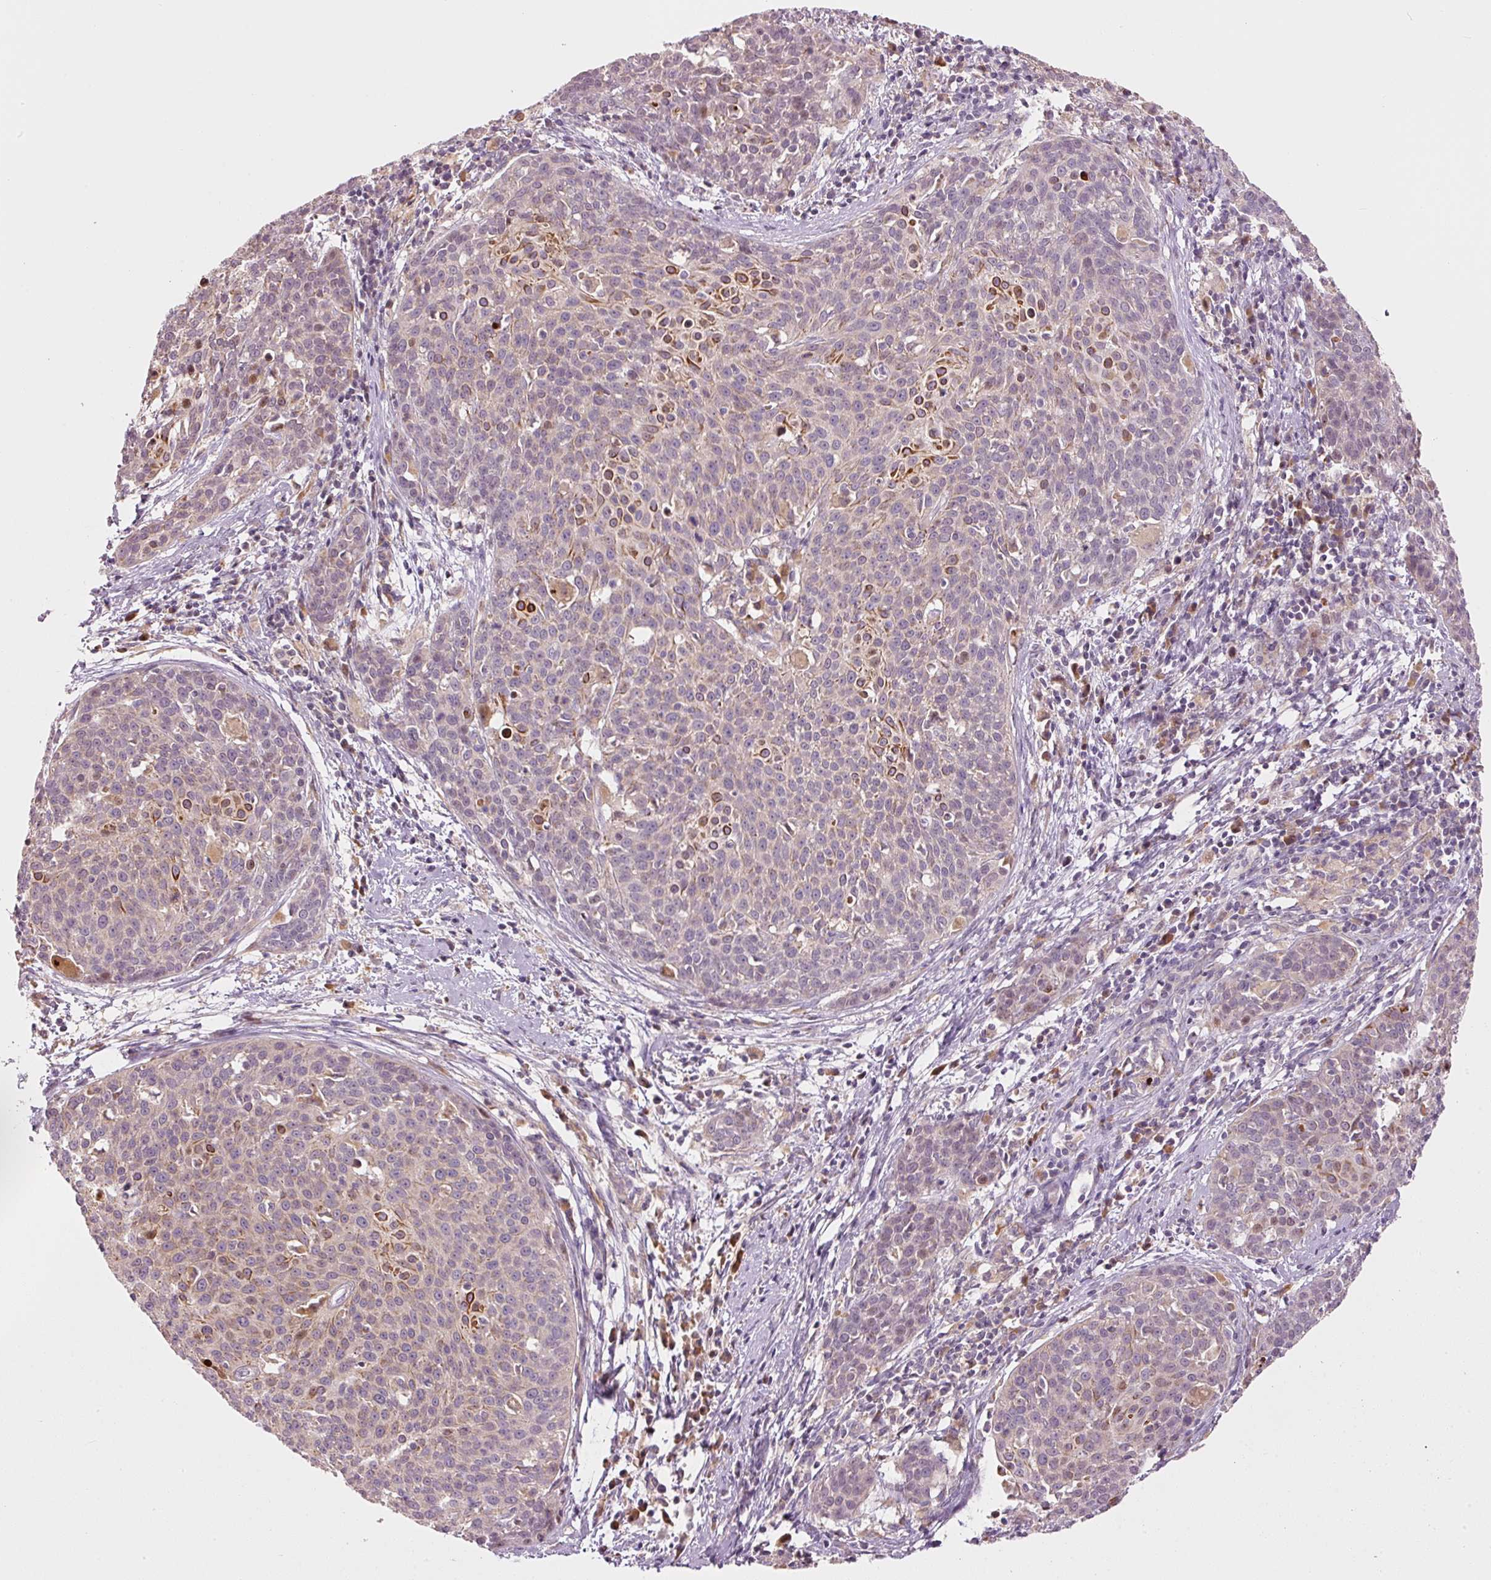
{"staining": {"intensity": "moderate", "quantity": "25%-75%", "location": "cytoplasmic/membranous,nuclear"}, "tissue": "cervical cancer", "cell_type": "Tumor cells", "image_type": "cancer", "snomed": [{"axis": "morphology", "description": "Squamous cell carcinoma, NOS"}, {"axis": "topography", "description": "Cervix"}], "caption": "Immunohistochemistry image of neoplastic tissue: cervical cancer (squamous cell carcinoma) stained using immunohistochemistry (IHC) exhibits medium levels of moderate protein expression localized specifically in the cytoplasmic/membranous and nuclear of tumor cells, appearing as a cytoplasmic/membranous and nuclear brown color.", "gene": "MAP10", "patient": {"sex": "female", "age": 38}}